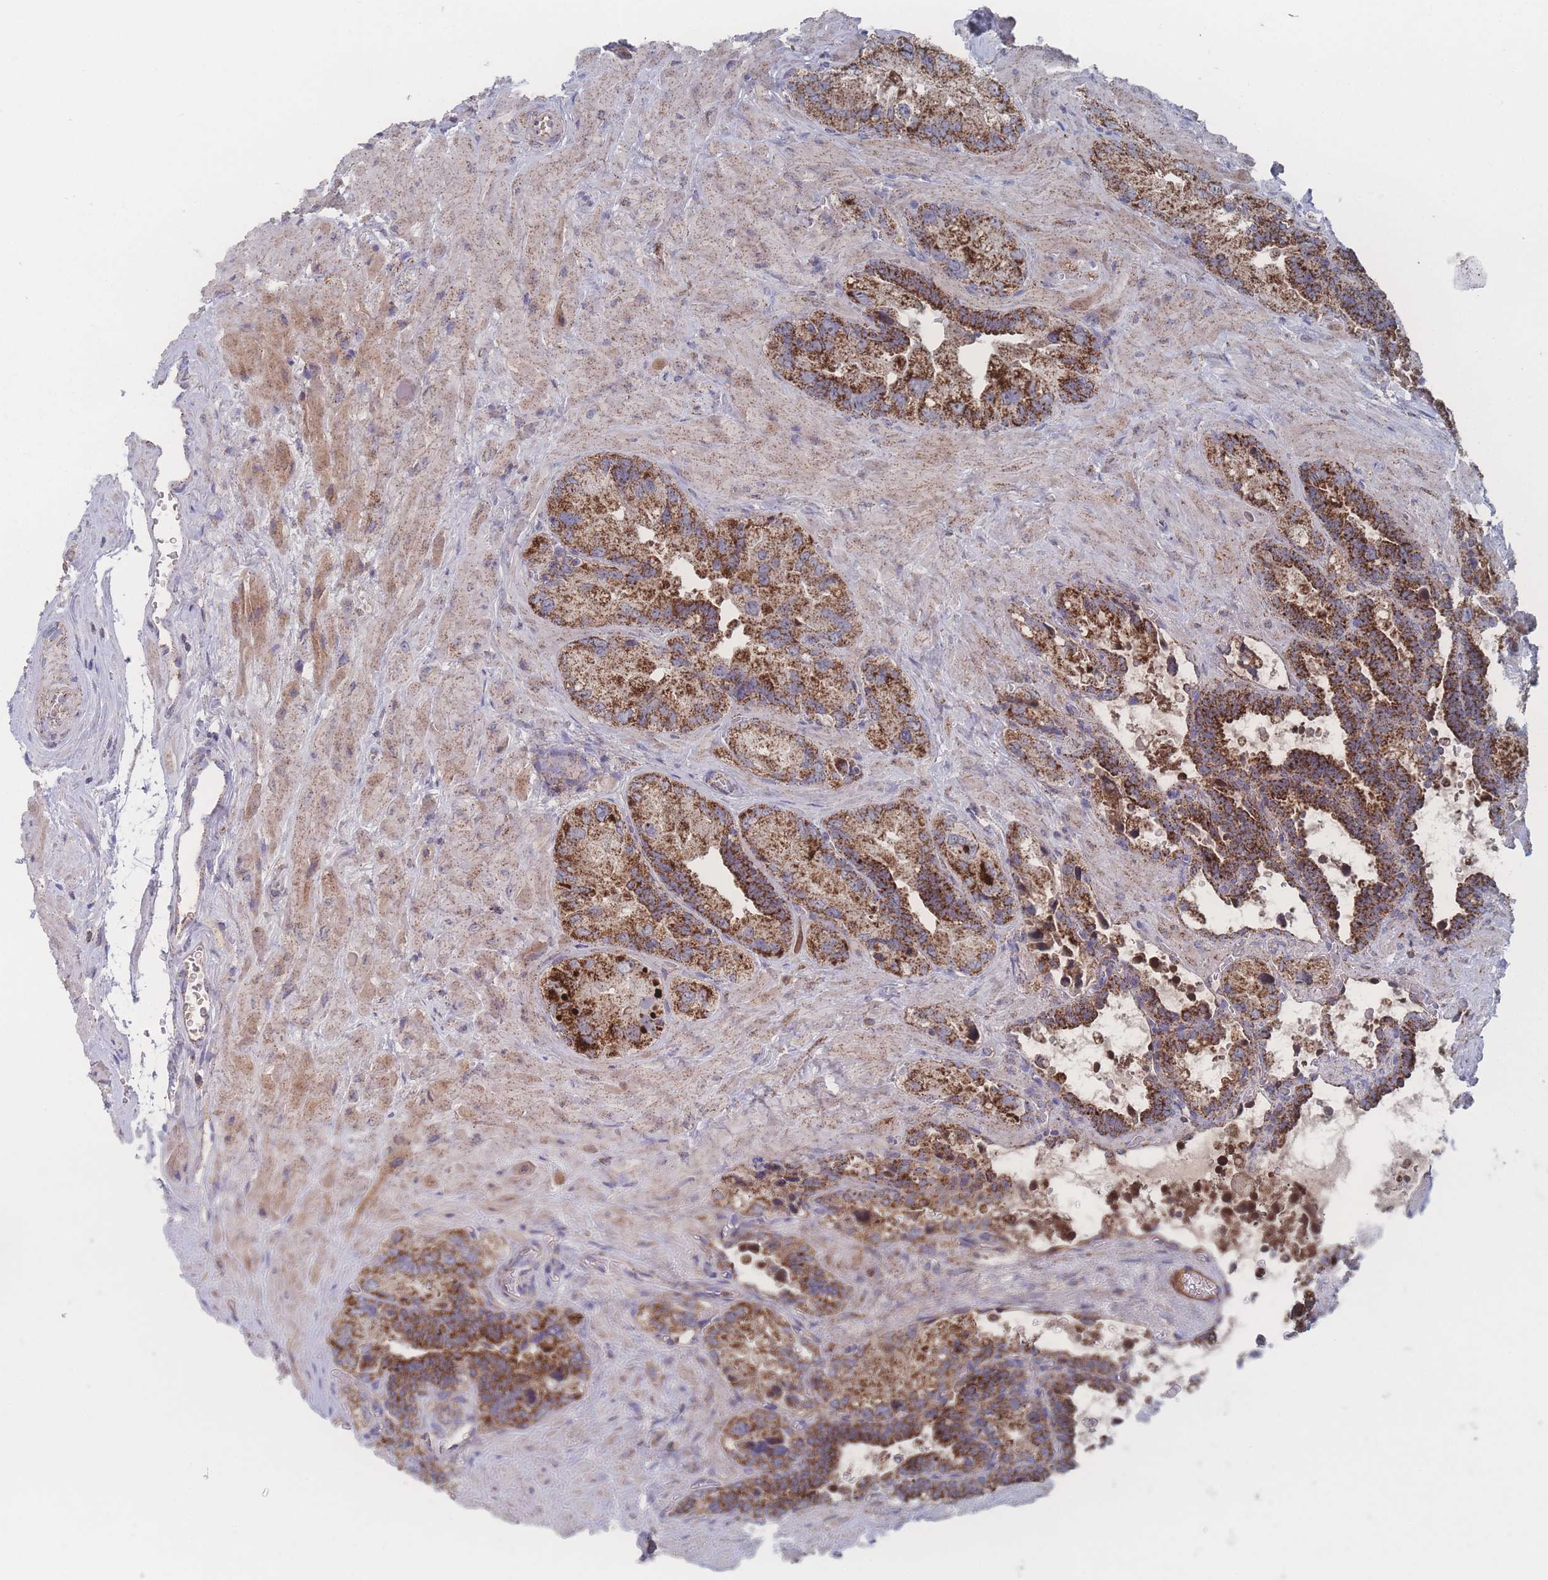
{"staining": {"intensity": "strong", "quantity": ">75%", "location": "cytoplasmic/membranous"}, "tissue": "seminal vesicle", "cell_type": "Glandular cells", "image_type": "normal", "snomed": [{"axis": "morphology", "description": "Normal tissue, NOS"}, {"axis": "topography", "description": "Seminal veicle"}], "caption": "Unremarkable seminal vesicle exhibits strong cytoplasmic/membranous staining in about >75% of glandular cells (DAB (3,3'-diaminobenzidine) IHC, brown staining for protein, blue staining for nuclei)..", "gene": "PEX14", "patient": {"sex": "male", "age": 68}}